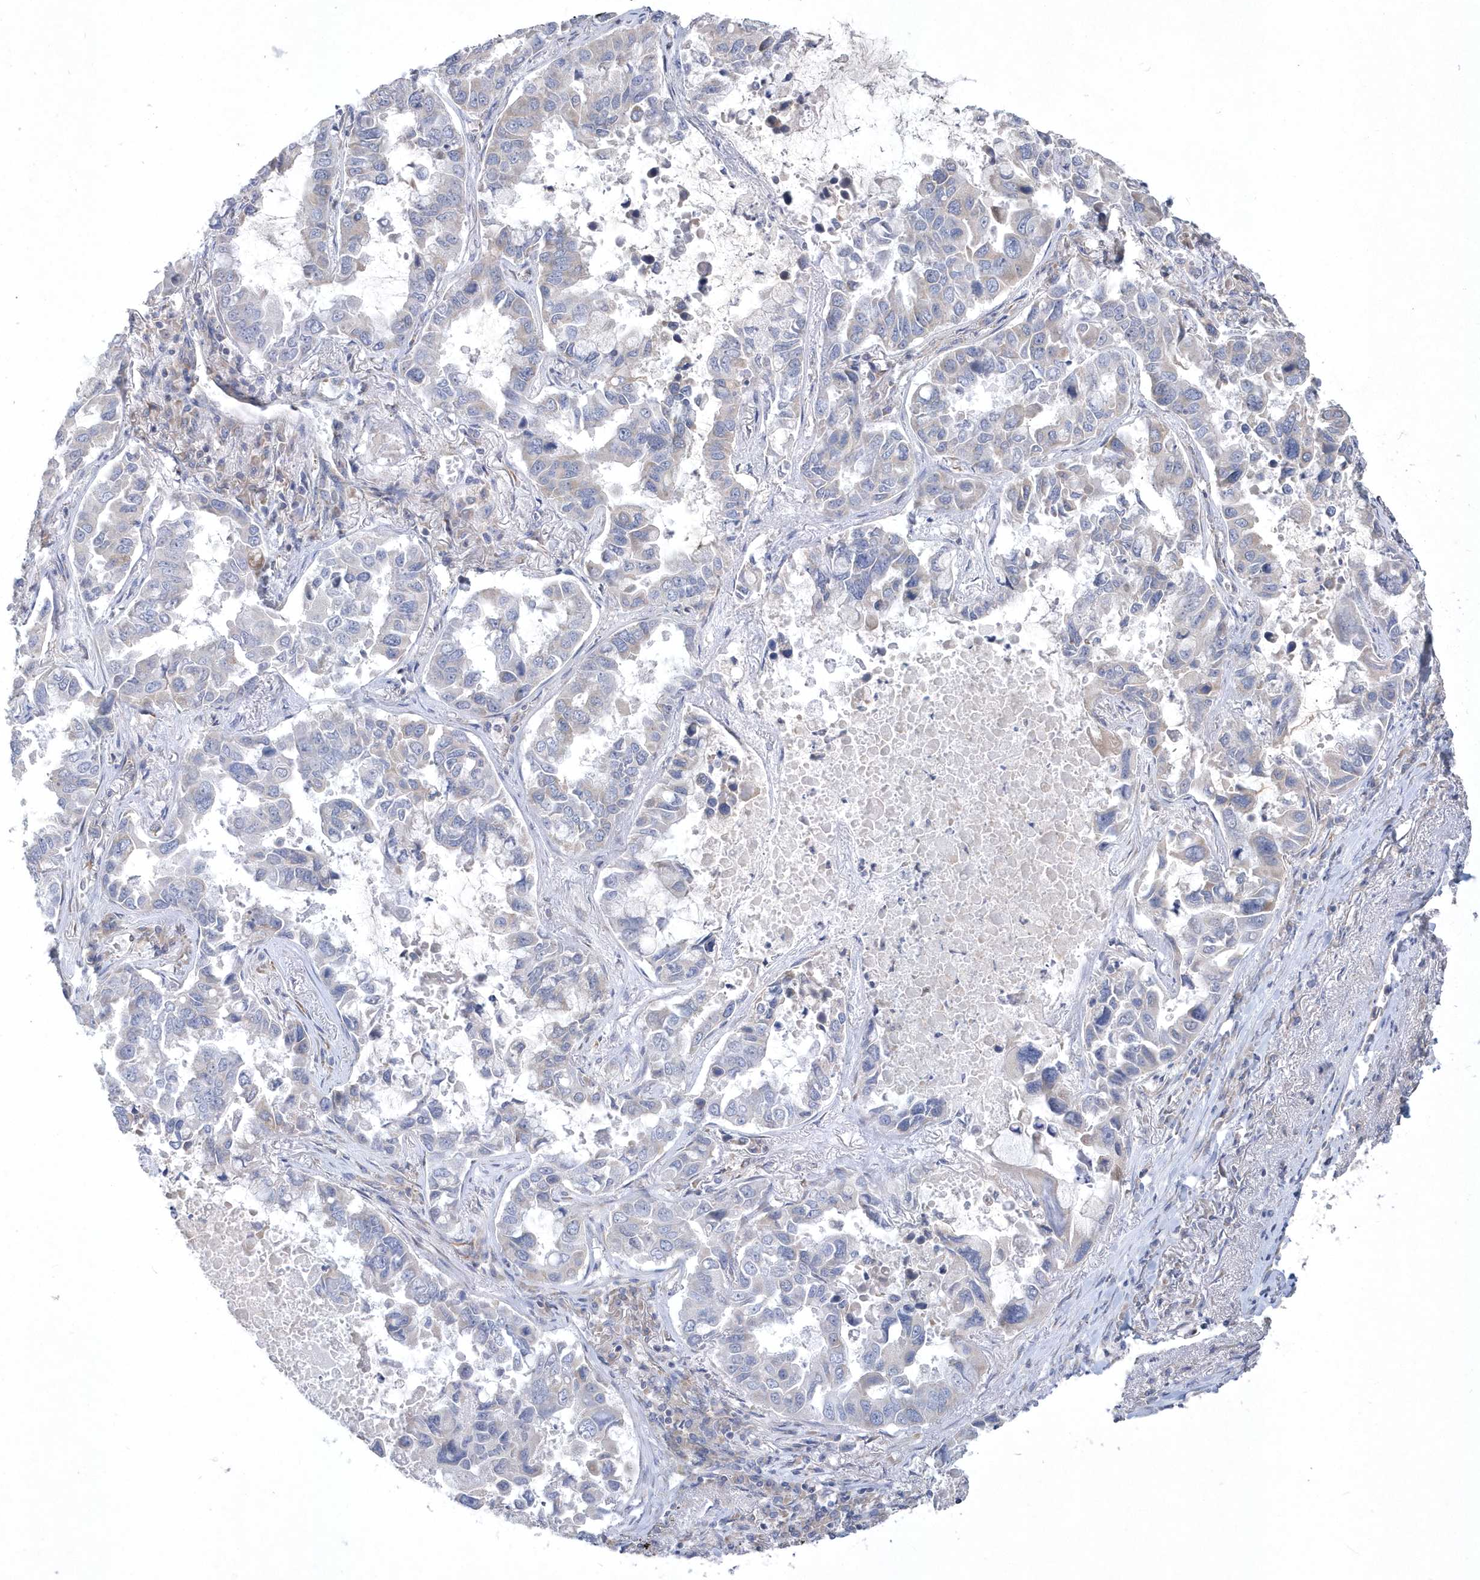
{"staining": {"intensity": "negative", "quantity": "none", "location": "none"}, "tissue": "lung cancer", "cell_type": "Tumor cells", "image_type": "cancer", "snomed": [{"axis": "morphology", "description": "Adenocarcinoma, NOS"}, {"axis": "topography", "description": "Lung"}], "caption": "Immunohistochemical staining of adenocarcinoma (lung) reveals no significant positivity in tumor cells.", "gene": "DGAT1", "patient": {"sex": "male", "age": 64}}